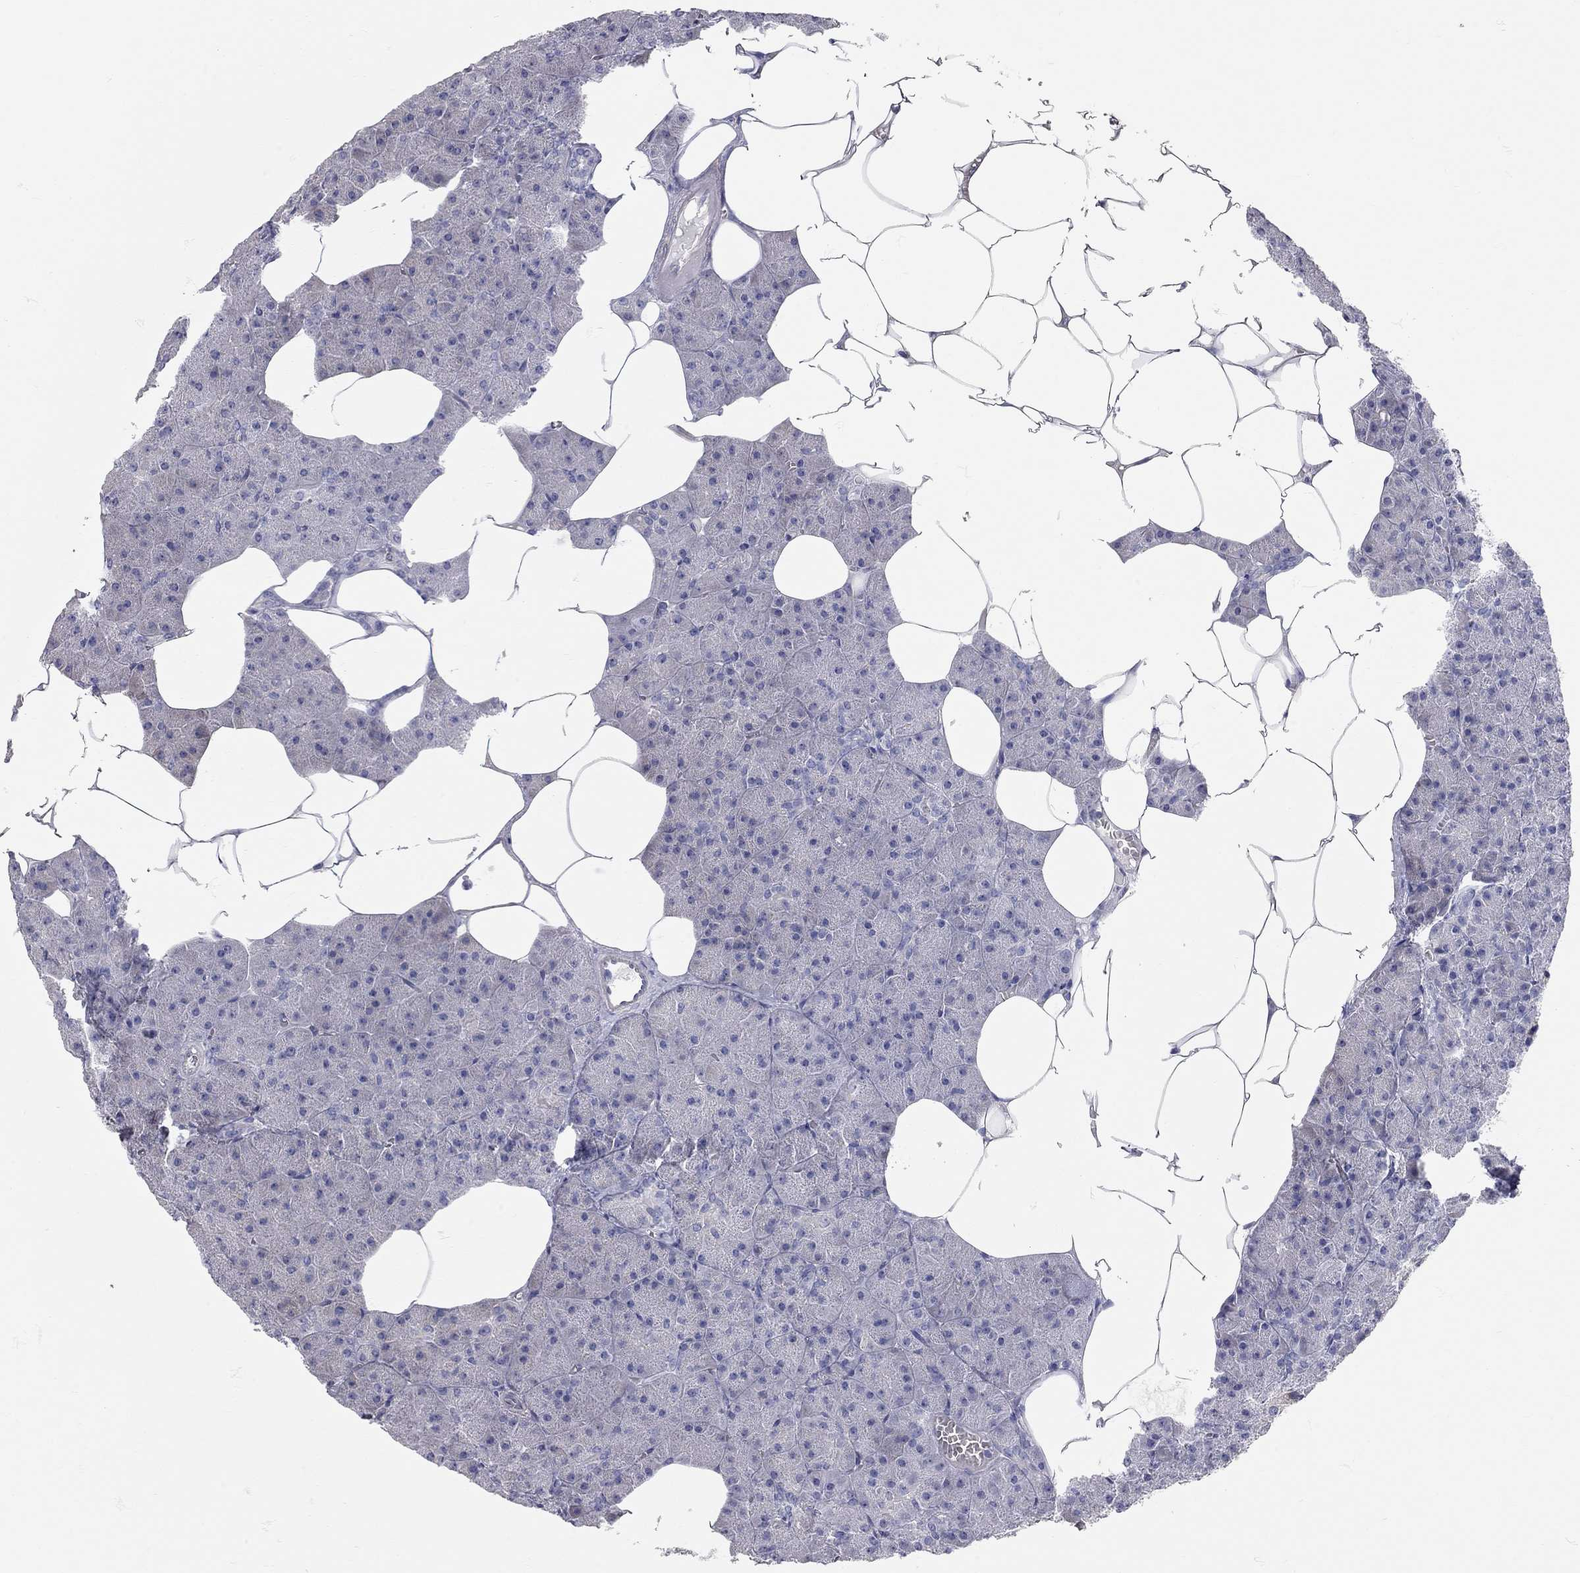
{"staining": {"intensity": "negative", "quantity": "none", "location": "none"}, "tissue": "pancreas", "cell_type": "Exocrine glandular cells", "image_type": "normal", "snomed": [{"axis": "morphology", "description": "Normal tissue, NOS"}, {"axis": "topography", "description": "Pancreas"}], "caption": "Human pancreas stained for a protein using immunohistochemistry (IHC) displays no expression in exocrine glandular cells.", "gene": "XAGE2", "patient": {"sex": "male", "age": 61}}